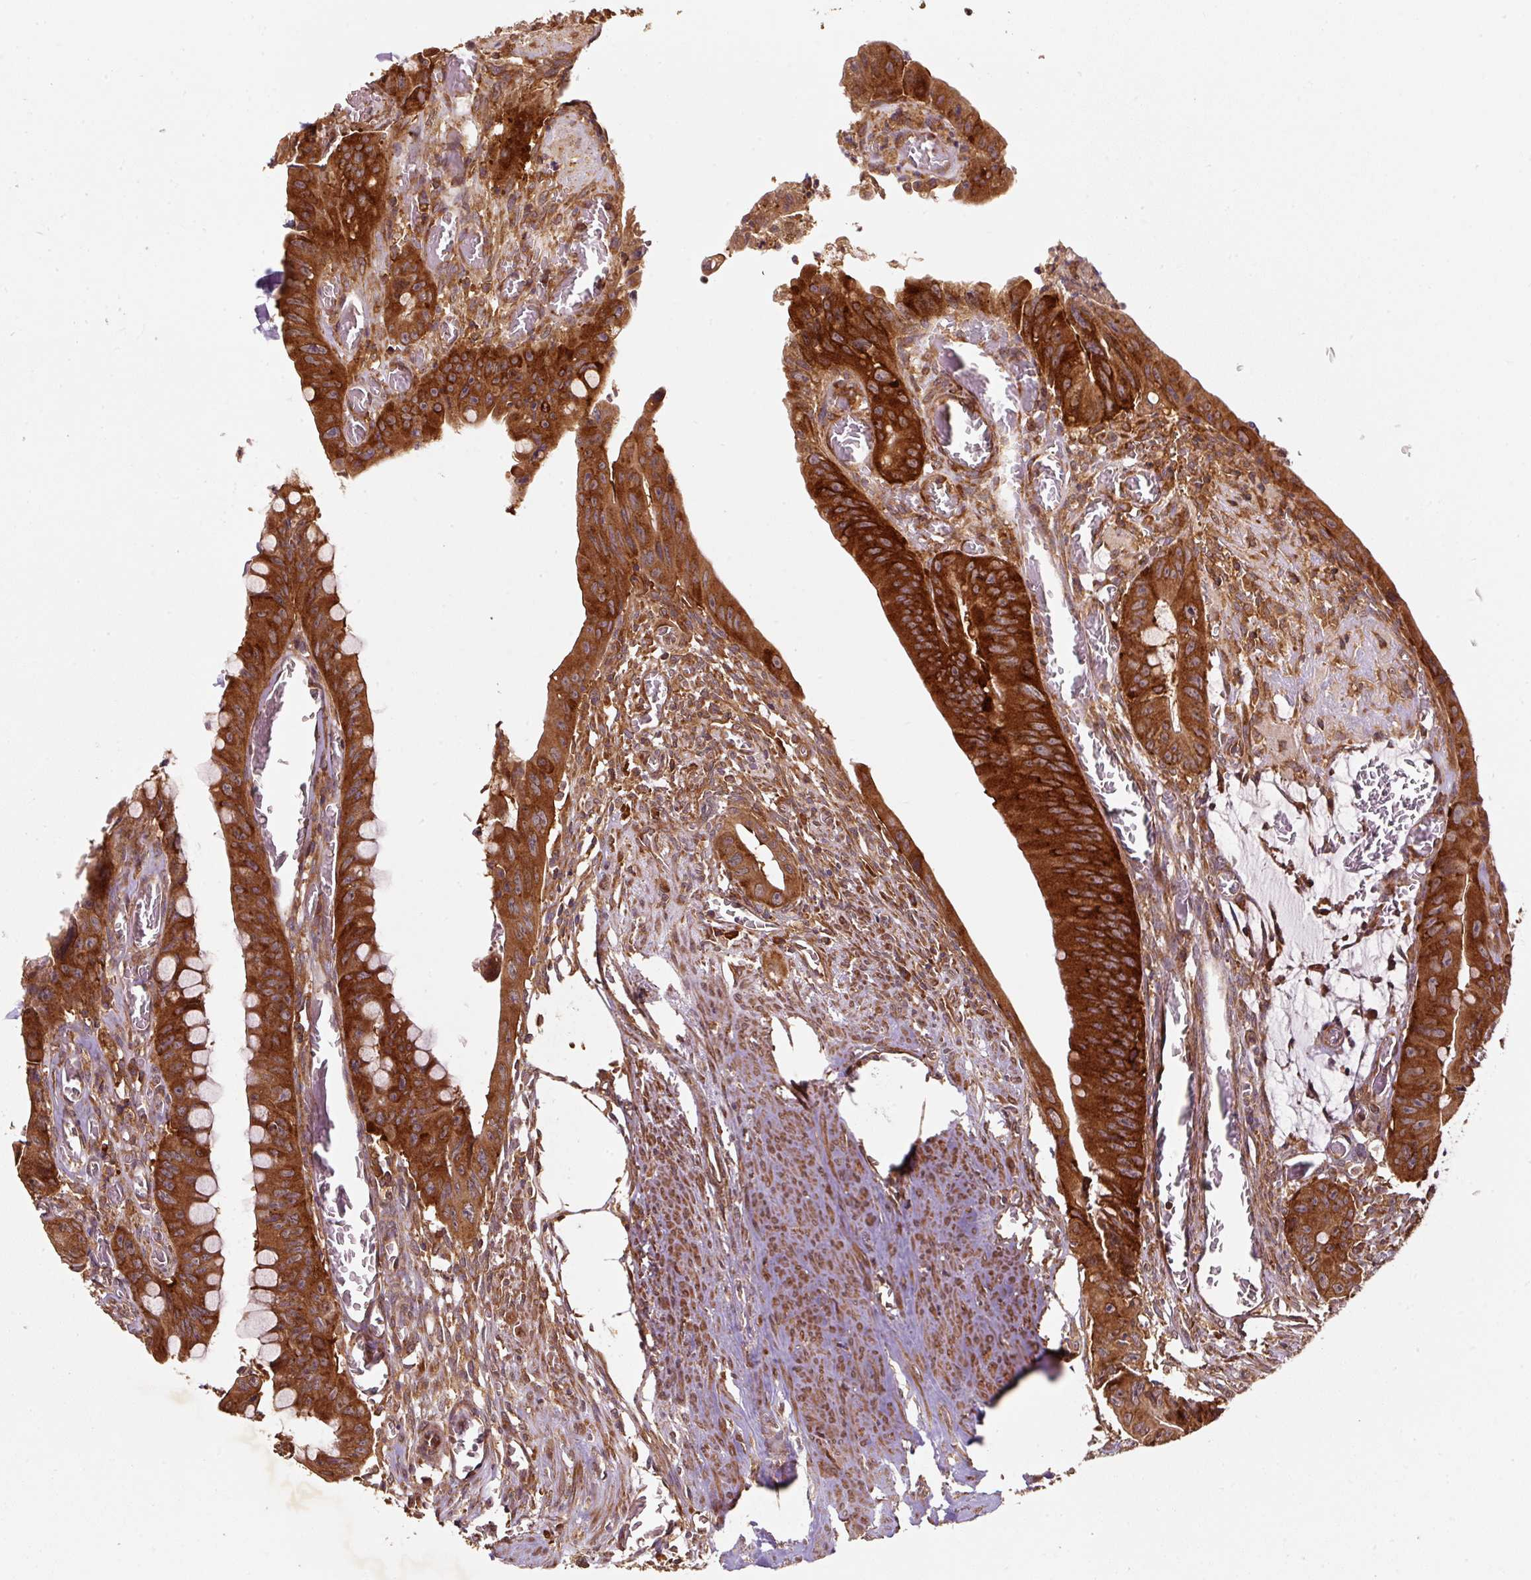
{"staining": {"intensity": "strong", "quantity": ">75%", "location": "cytoplasmic/membranous"}, "tissue": "colorectal cancer", "cell_type": "Tumor cells", "image_type": "cancer", "snomed": [{"axis": "morphology", "description": "Adenocarcinoma, NOS"}, {"axis": "topography", "description": "Rectum"}], "caption": "The image reveals immunohistochemical staining of colorectal adenocarcinoma. There is strong cytoplasmic/membranous positivity is seen in about >75% of tumor cells. Nuclei are stained in blue.", "gene": "EIF2S2", "patient": {"sex": "male", "age": 78}}